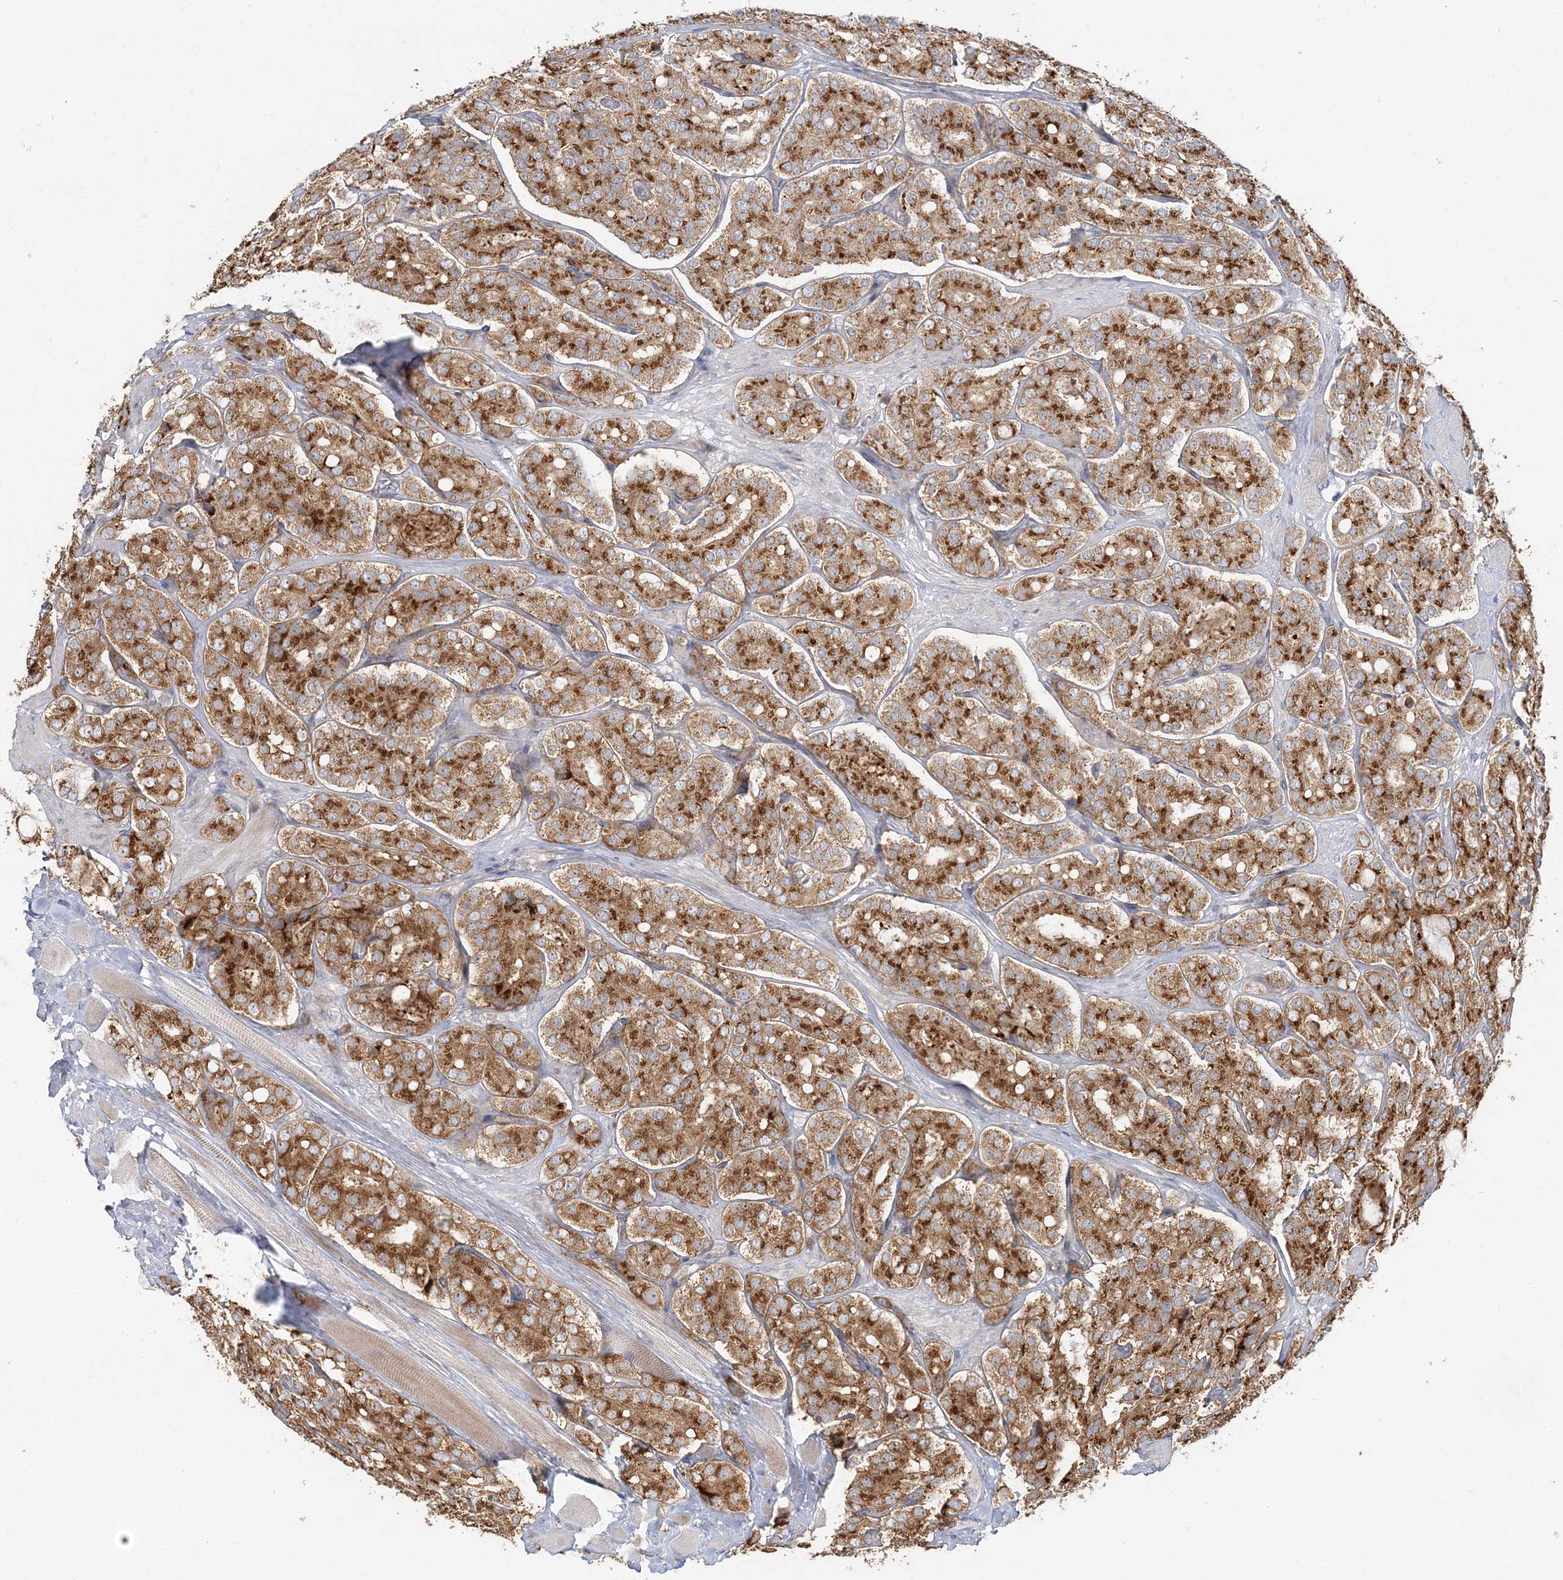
{"staining": {"intensity": "strong", "quantity": ">75%", "location": "cytoplasmic/membranous"}, "tissue": "prostate cancer", "cell_type": "Tumor cells", "image_type": "cancer", "snomed": [{"axis": "morphology", "description": "Adenocarcinoma, High grade"}, {"axis": "topography", "description": "Prostate"}], "caption": "High-magnification brightfield microscopy of high-grade adenocarcinoma (prostate) stained with DAB (3,3'-diaminobenzidine) (brown) and counterstained with hematoxylin (blue). tumor cells exhibit strong cytoplasmic/membranous staining is seen in about>75% of cells.", "gene": "RAB14", "patient": {"sex": "male", "age": 65}}